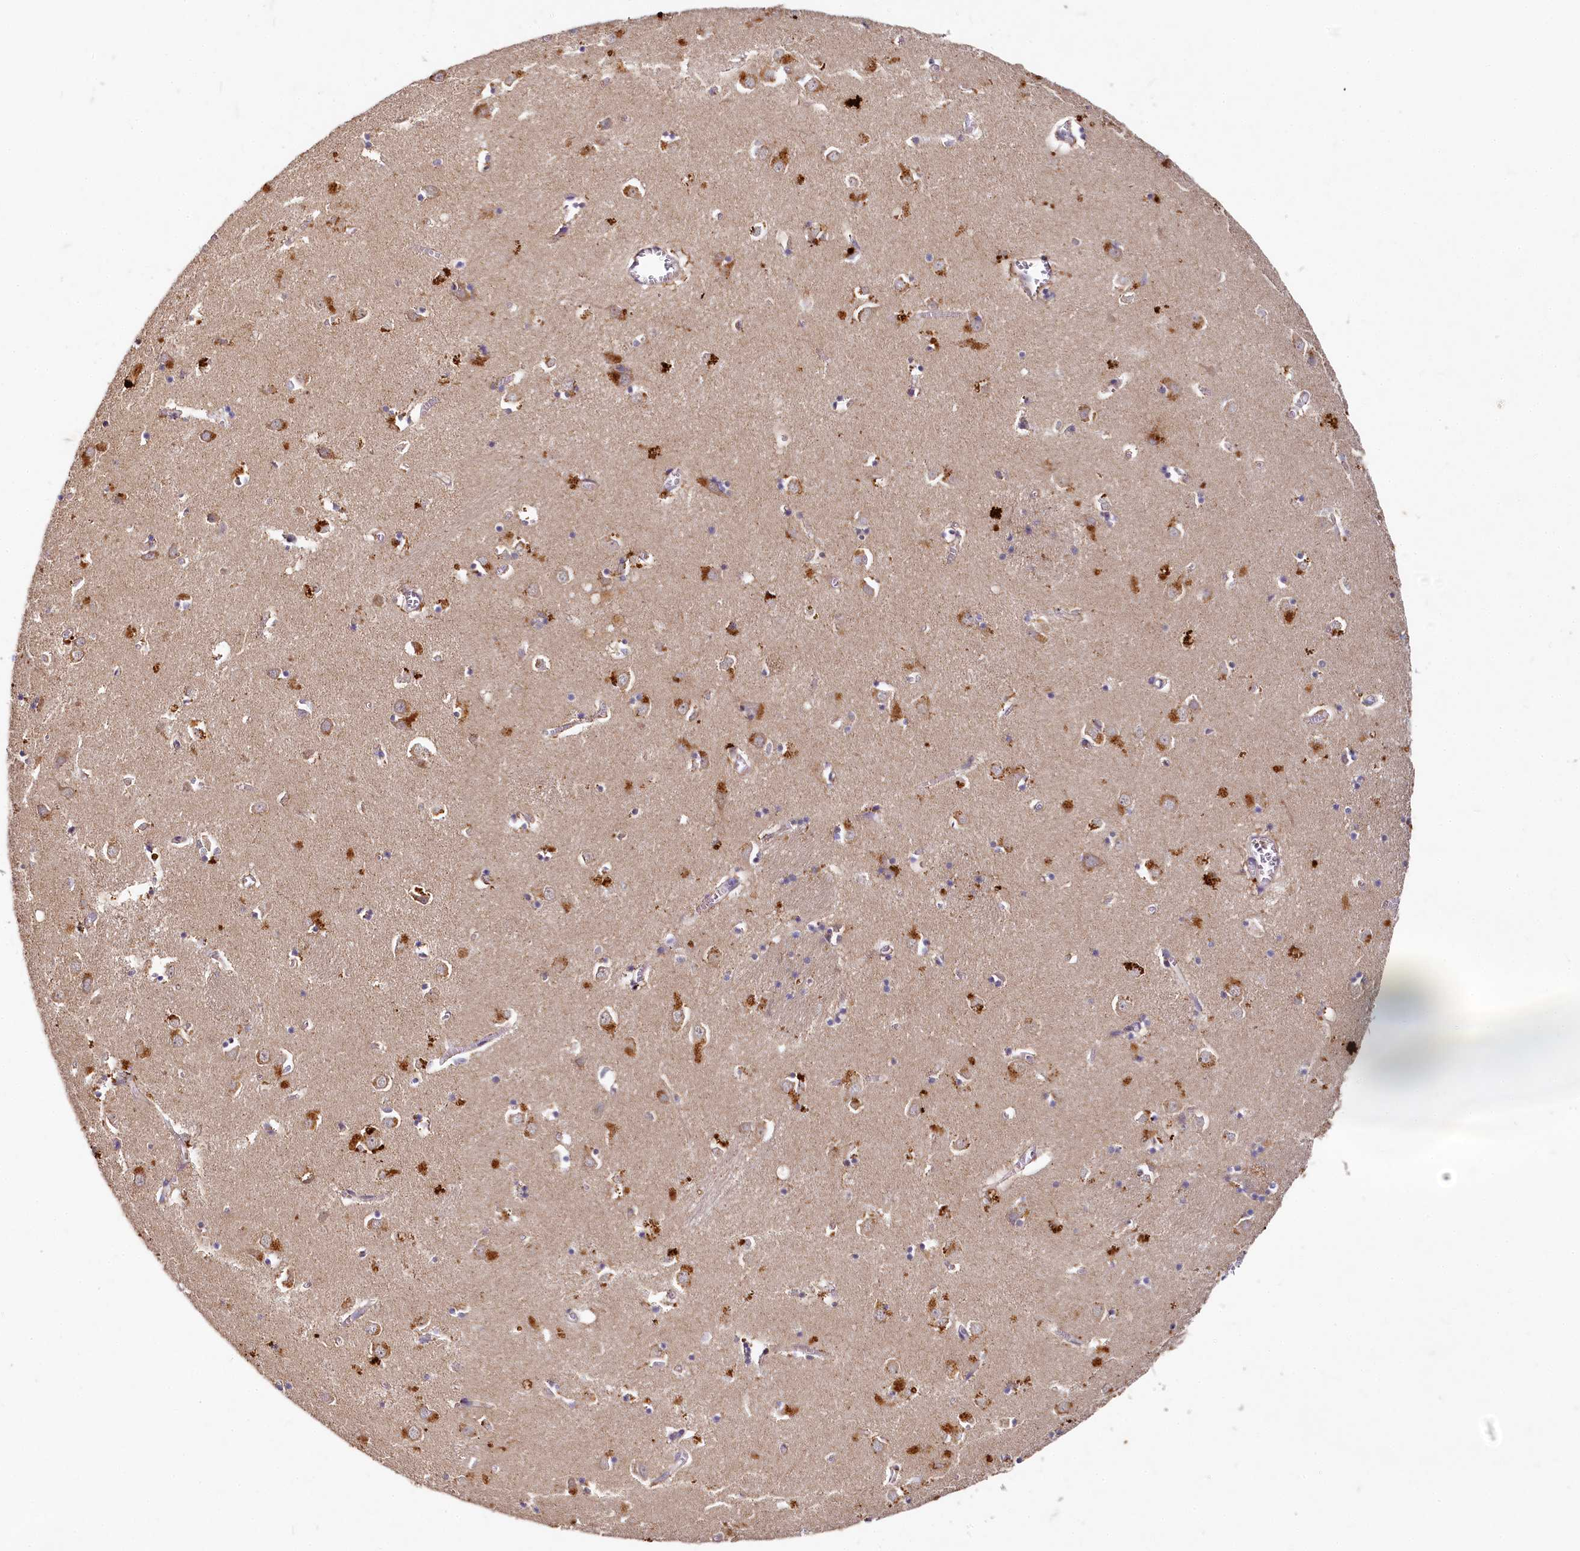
{"staining": {"intensity": "negative", "quantity": "none", "location": "none"}, "tissue": "caudate", "cell_type": "Glial cells", "image_type": "normal", "snomed": [{"axis": "morphology", "description": "Normal tissue, NOS"}, {"axis": "topography", "description": "Lateral ventricle wall"}], "caption": "A high-resolution micrograph shows IHC staining of benign caudate, which shows no significant expression in glial cells.", "gene": "HERC3", "patient": {"sex": "male", "age": 70}}